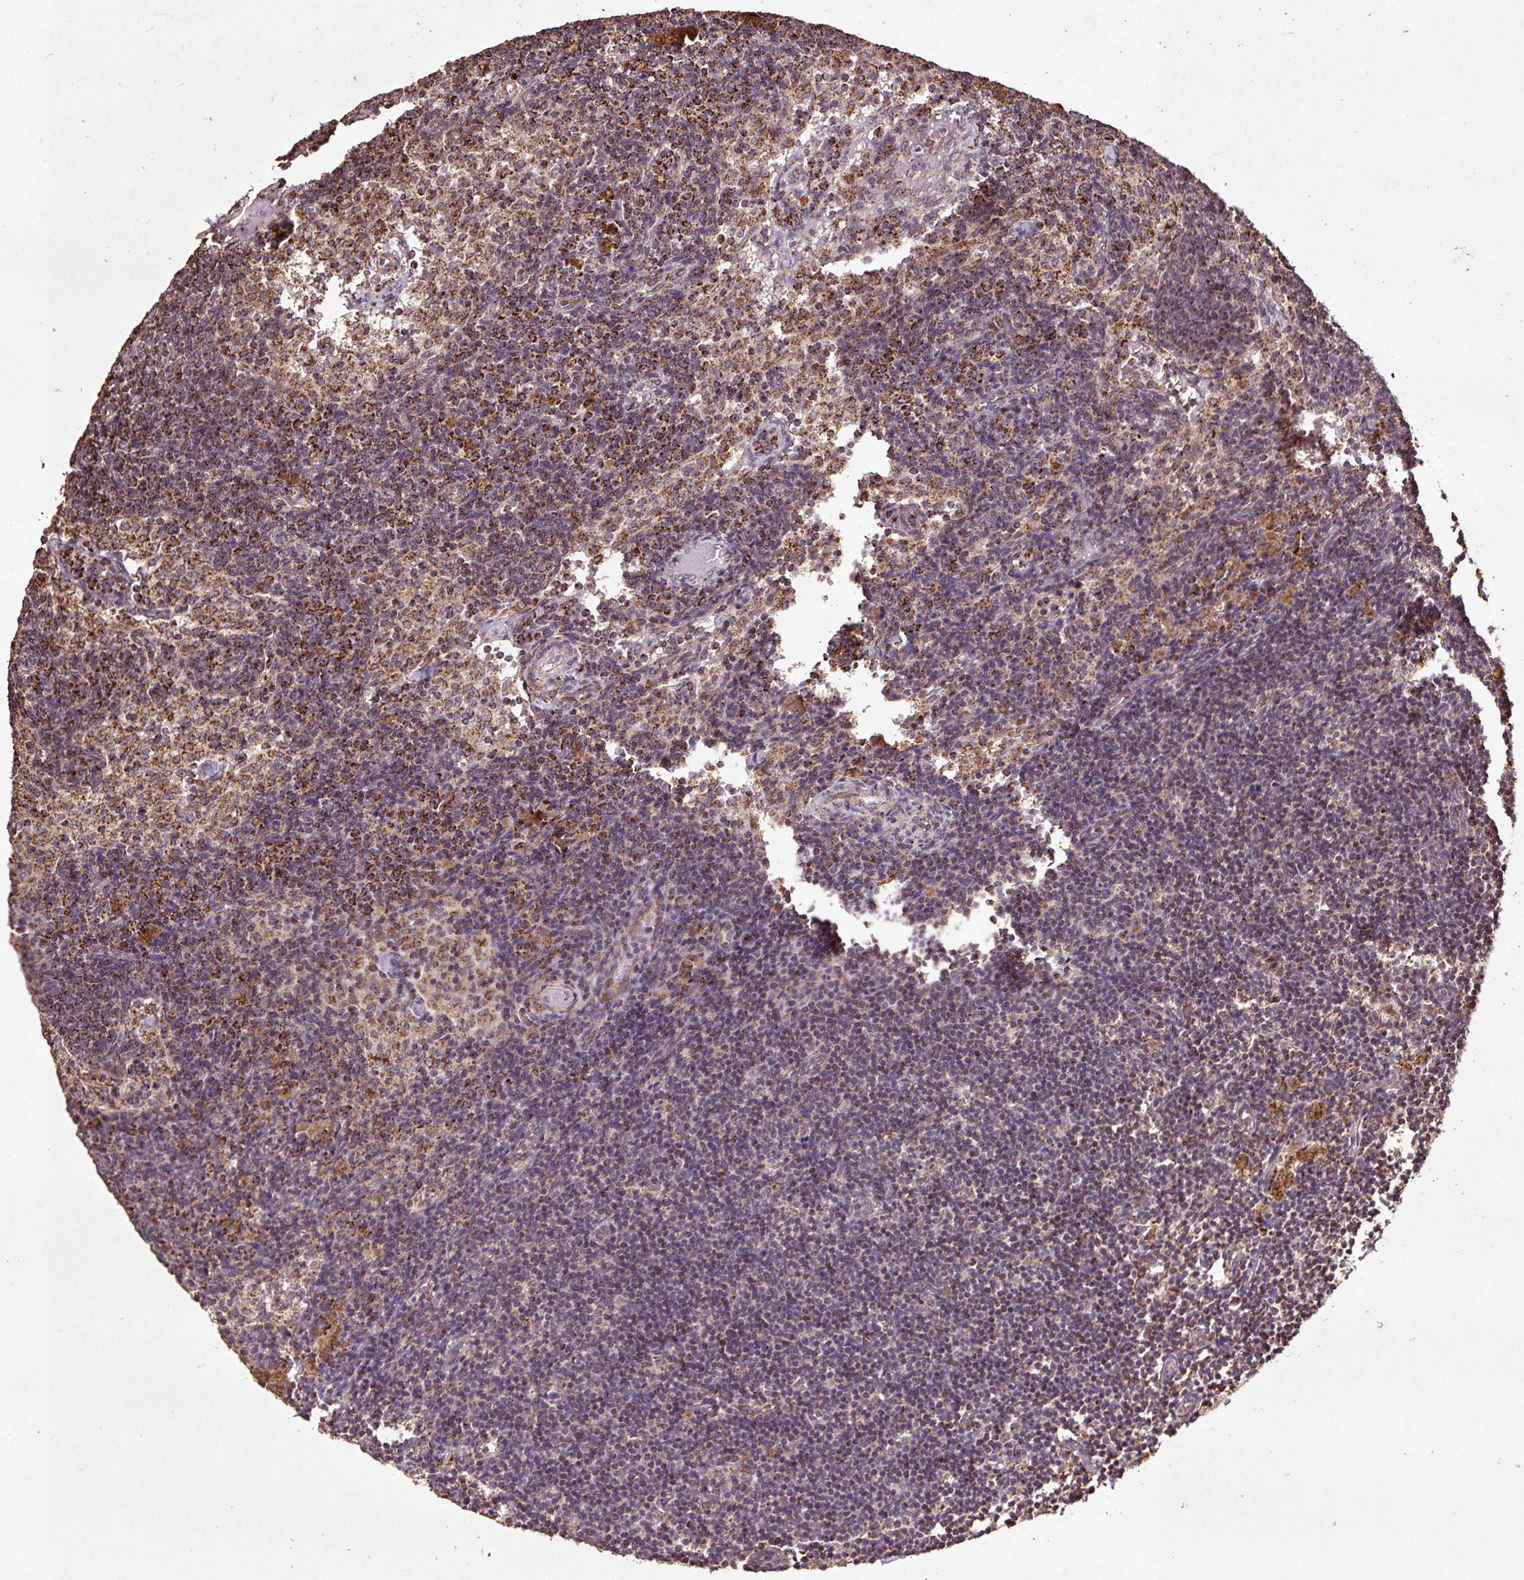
{"staining": {"intensity": "moderate", "quantity": ">75%", "location": "cytoplasmic/membranous"}, "tissue": "lymph node", "cell_type": "Germinal center cells", "image_type": "normal", "snomed": [{"axis": "morphology", "description": "Normal tissue, NOS"}, {"axis": "topography", "description": "Lymph node"}], "caption": "DAB (3,3'-diaminobenzidine) immunohistochemical staining of normal human lymph node shows moderate cytoplasmic/membranous protein expression in about >75% of germinal center cells. (brown staining indicates protein expression, while blue staining denotes nuclei).", "gene": "ATP5F1A", "patient": {"sex": "male", "age": 49}}